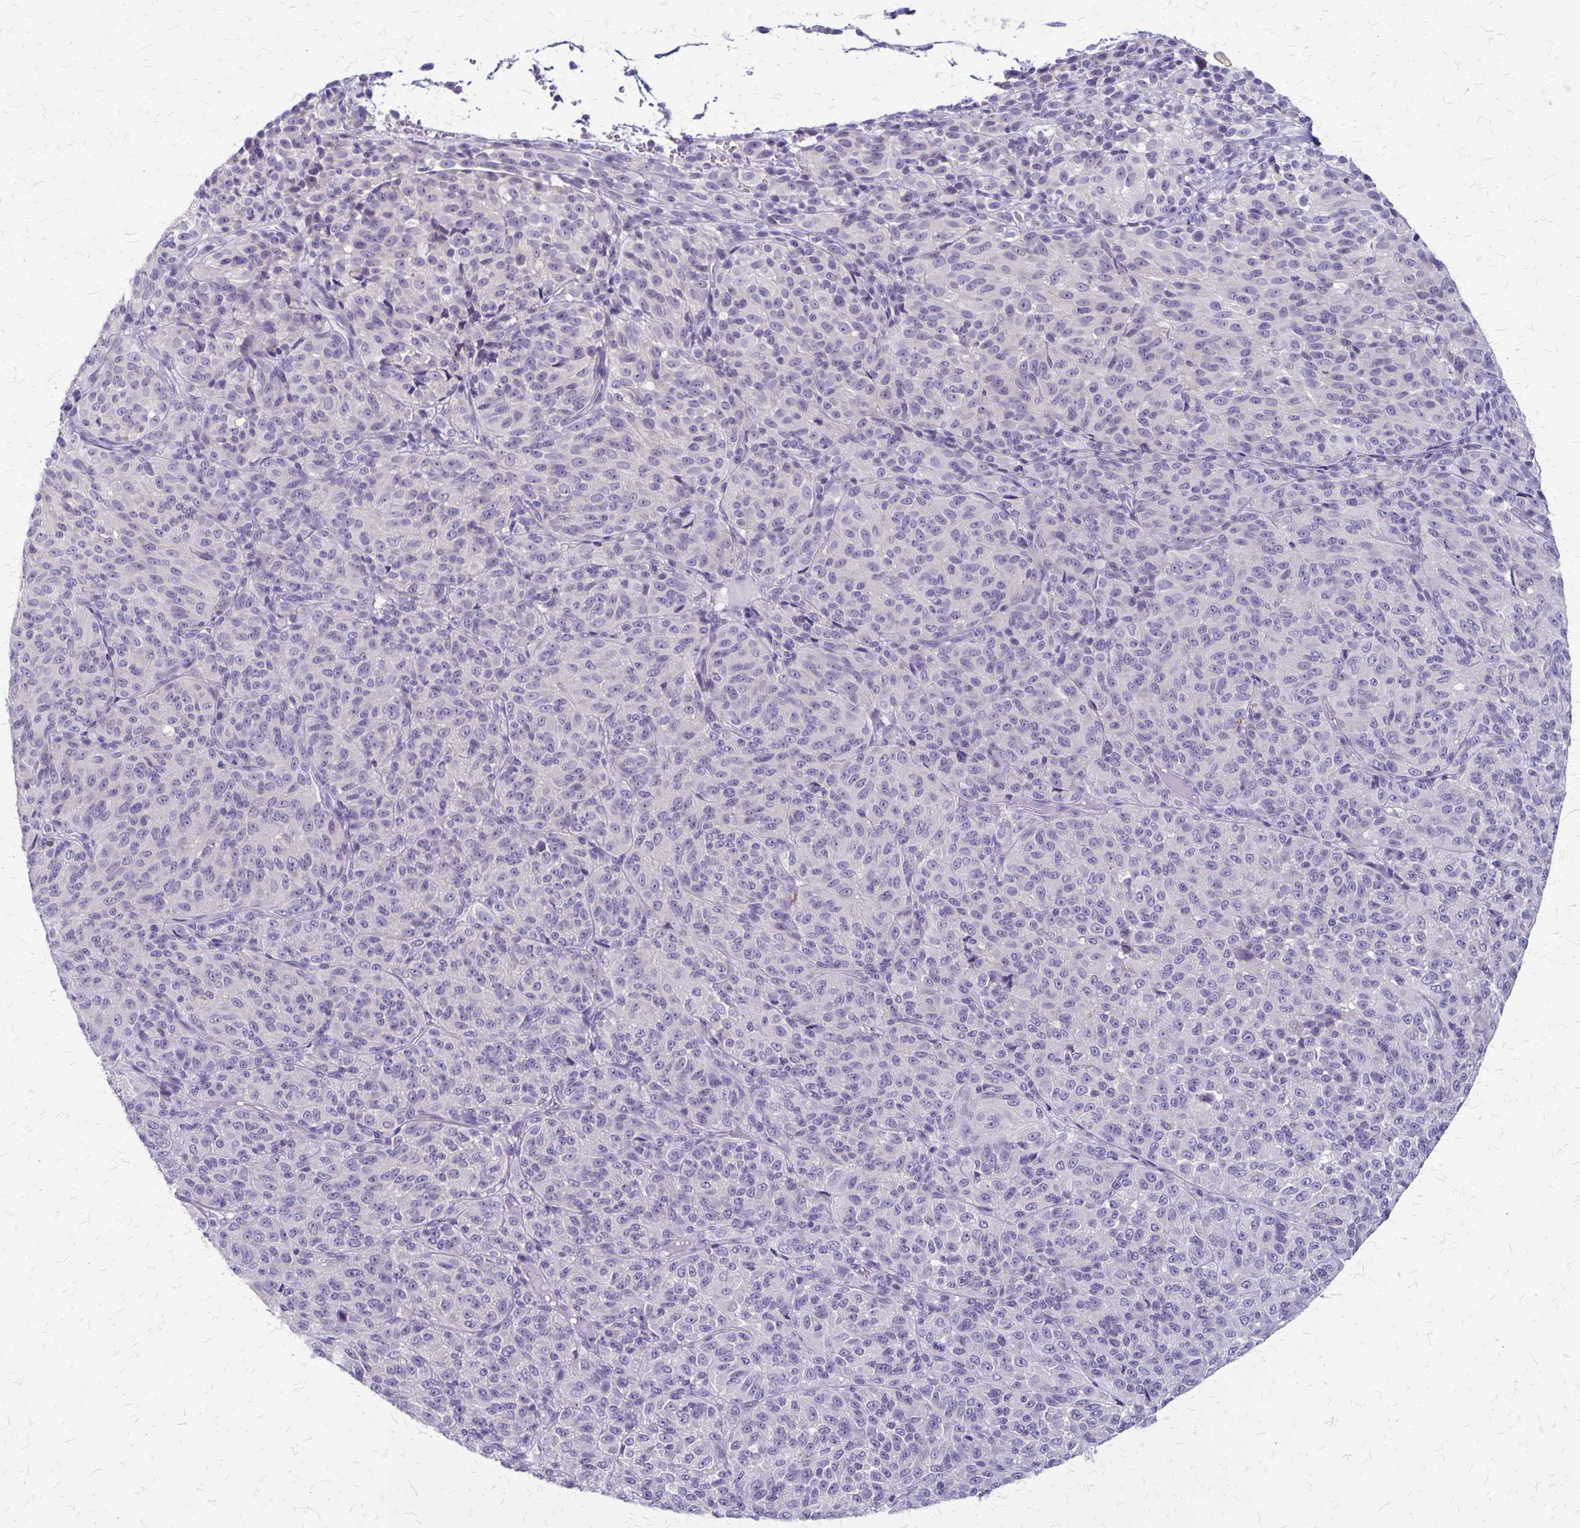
{"staining": {"intensity": "negative", "quantity": "none", "location": "none"}, "tissue": "melanoma", "cell_type": "Tumor cells", "image_type": "cancer", "snomed": [{"axis": "morphology", "description": "Malignant melanoma, Metastatic site"}, {"axis": "topography", "description": "Brain"}], "caption": "An immunohistochemistry (IHC) image of malignant melanoma (metastatic site) is shown. There is no staining in tumor cells of malignant melanoma (metastatic site). (DAB immunohistochemistry visualized using brightfield microscopy, high magnification).", "gene": "PLXNB3", "patient": {"sex": "female", "age": 56}}